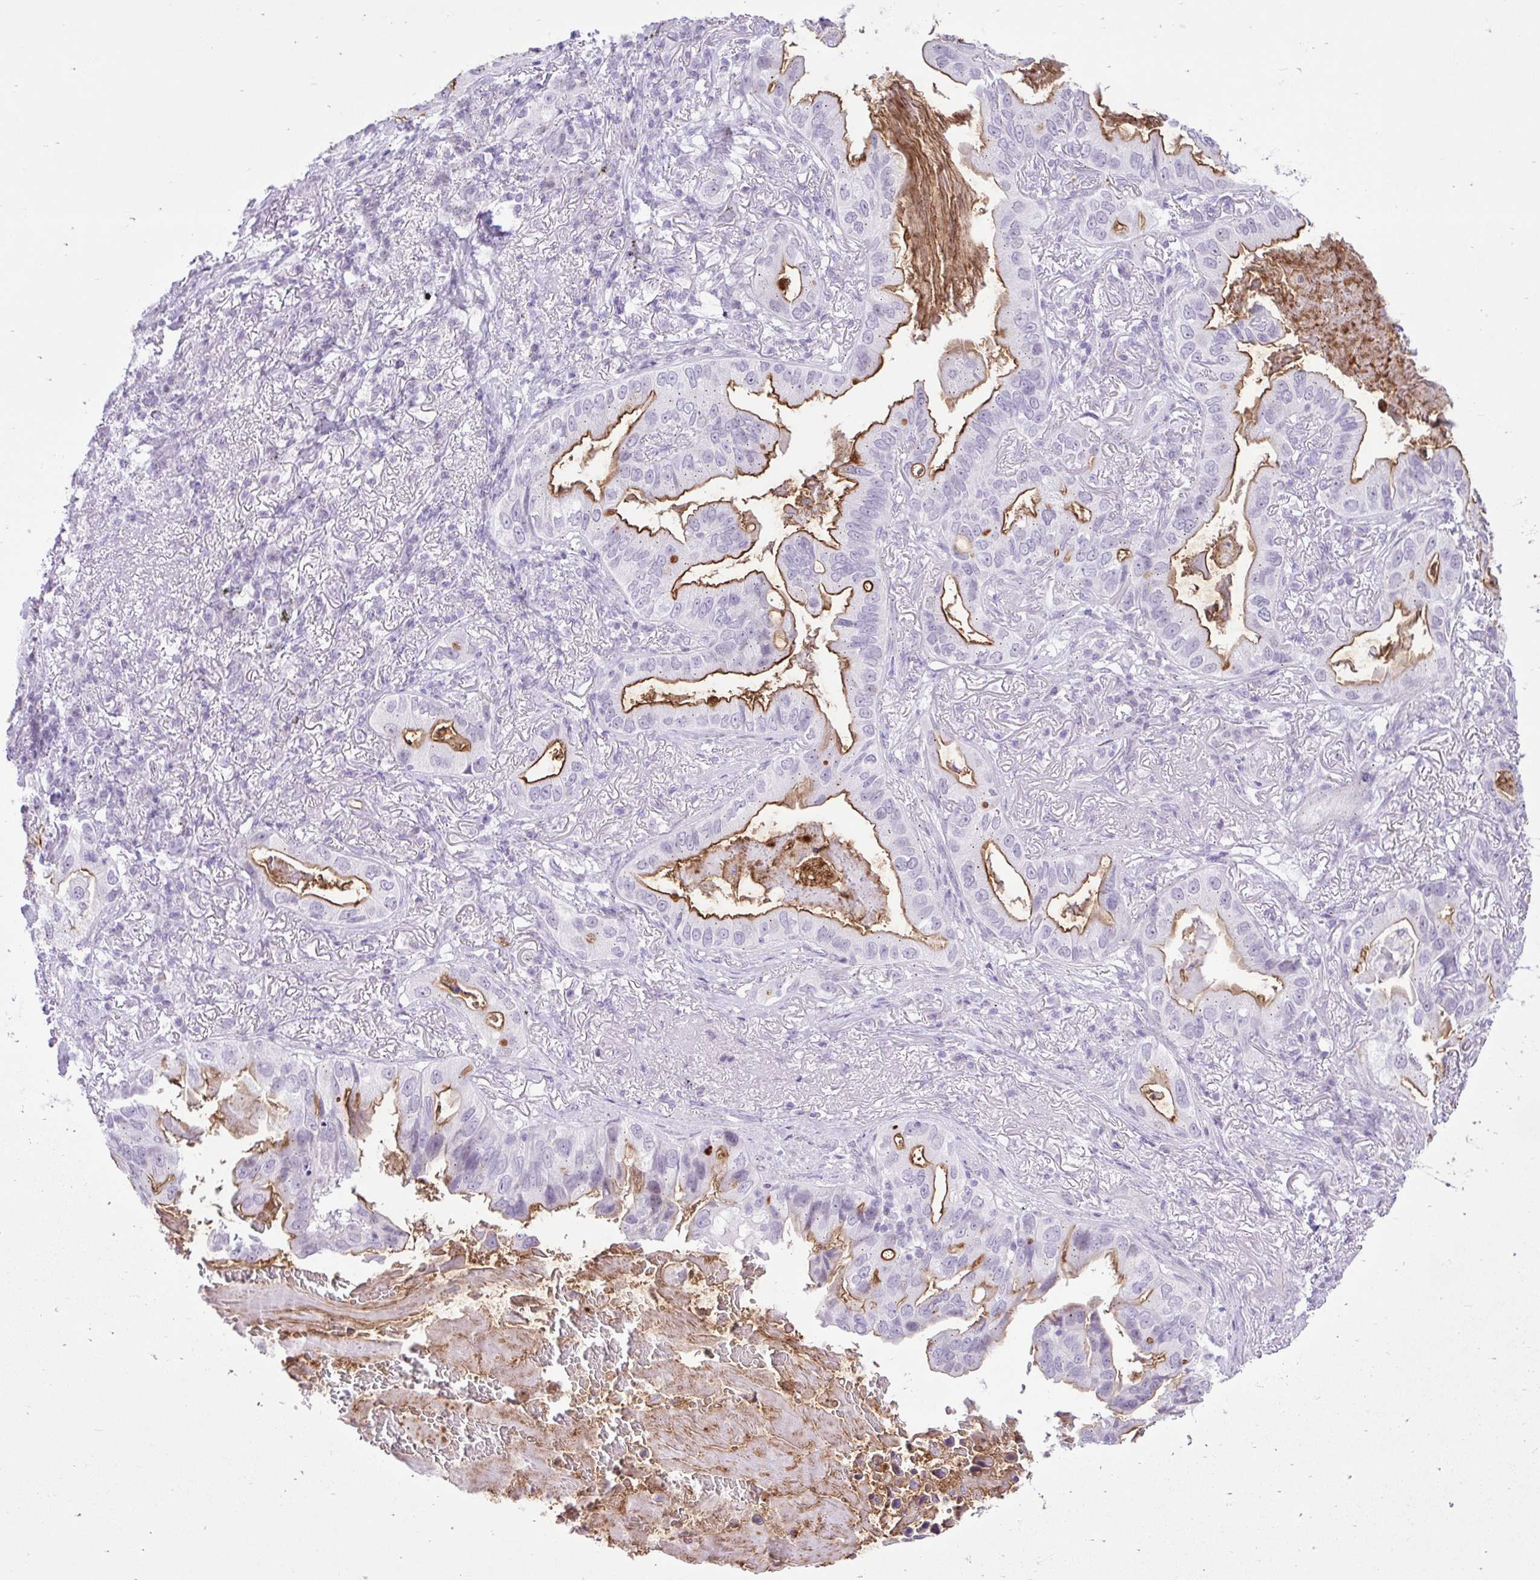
{"staining": {"intensity": "moderate", "quantity": "<25%", "location": "cytoplasmic/membranous"}, "tissue": "lung cancer", "cell_type": "Tumor cells", "image_type": "cancer", "snomed": [{"axis": "morphology", "description": "Adenocarcinoma, NOS"}, {"axis": "topography", "description": "Lung"}], "caption": "Immunohistochemical staining of human lung adenocarcinoma demonstrates low levels of moderate cytoplasmic/membranous protein expression in approximately <25% of tumor cells.", "gene": "REEP1", "patient": {"sex": "female", "age": 69}}